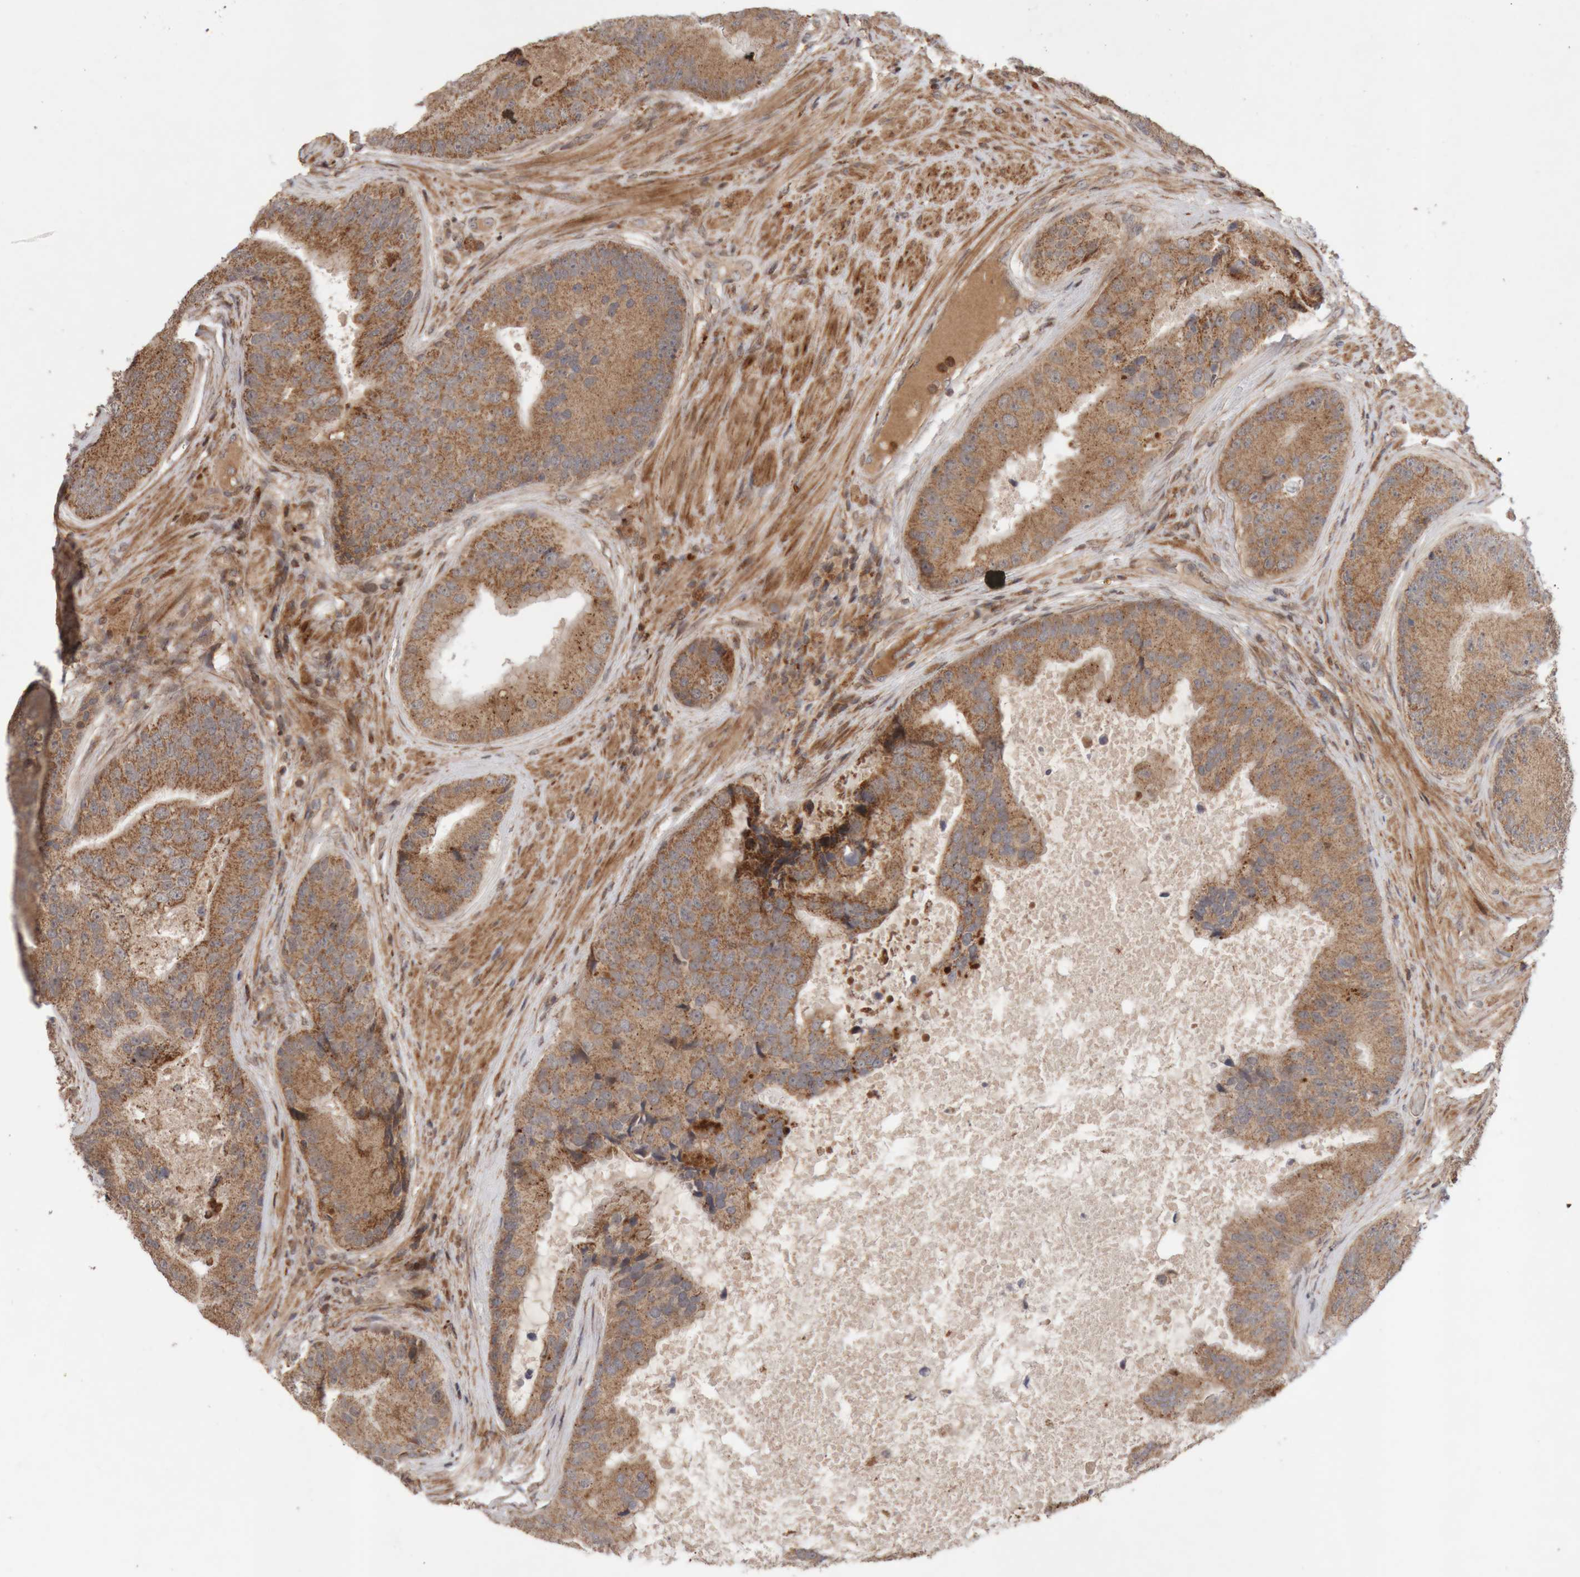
{"staining": {"intensity": "moderate", "quantity": ">75%", "location": "cytoplasmic/membranous"}, "tissue": "prostate cancer", "cell_type": "Tumor cells", "image_type": "cancer", "snomed": [{"axis": "morphology", "description": "Adenocarcinoma, High grade"}, {"axis": "topography", "description": "Prostate"}], "caption": "Immunohistochemical staining of human high-grade adenocarcinoma (prostate) shows medium levels of moderate cytoplasmic/membranous protein staining in about >75% of tumor cells.", "gene": "KIF21B", "patient": {"sex": "male", "age": 70}}